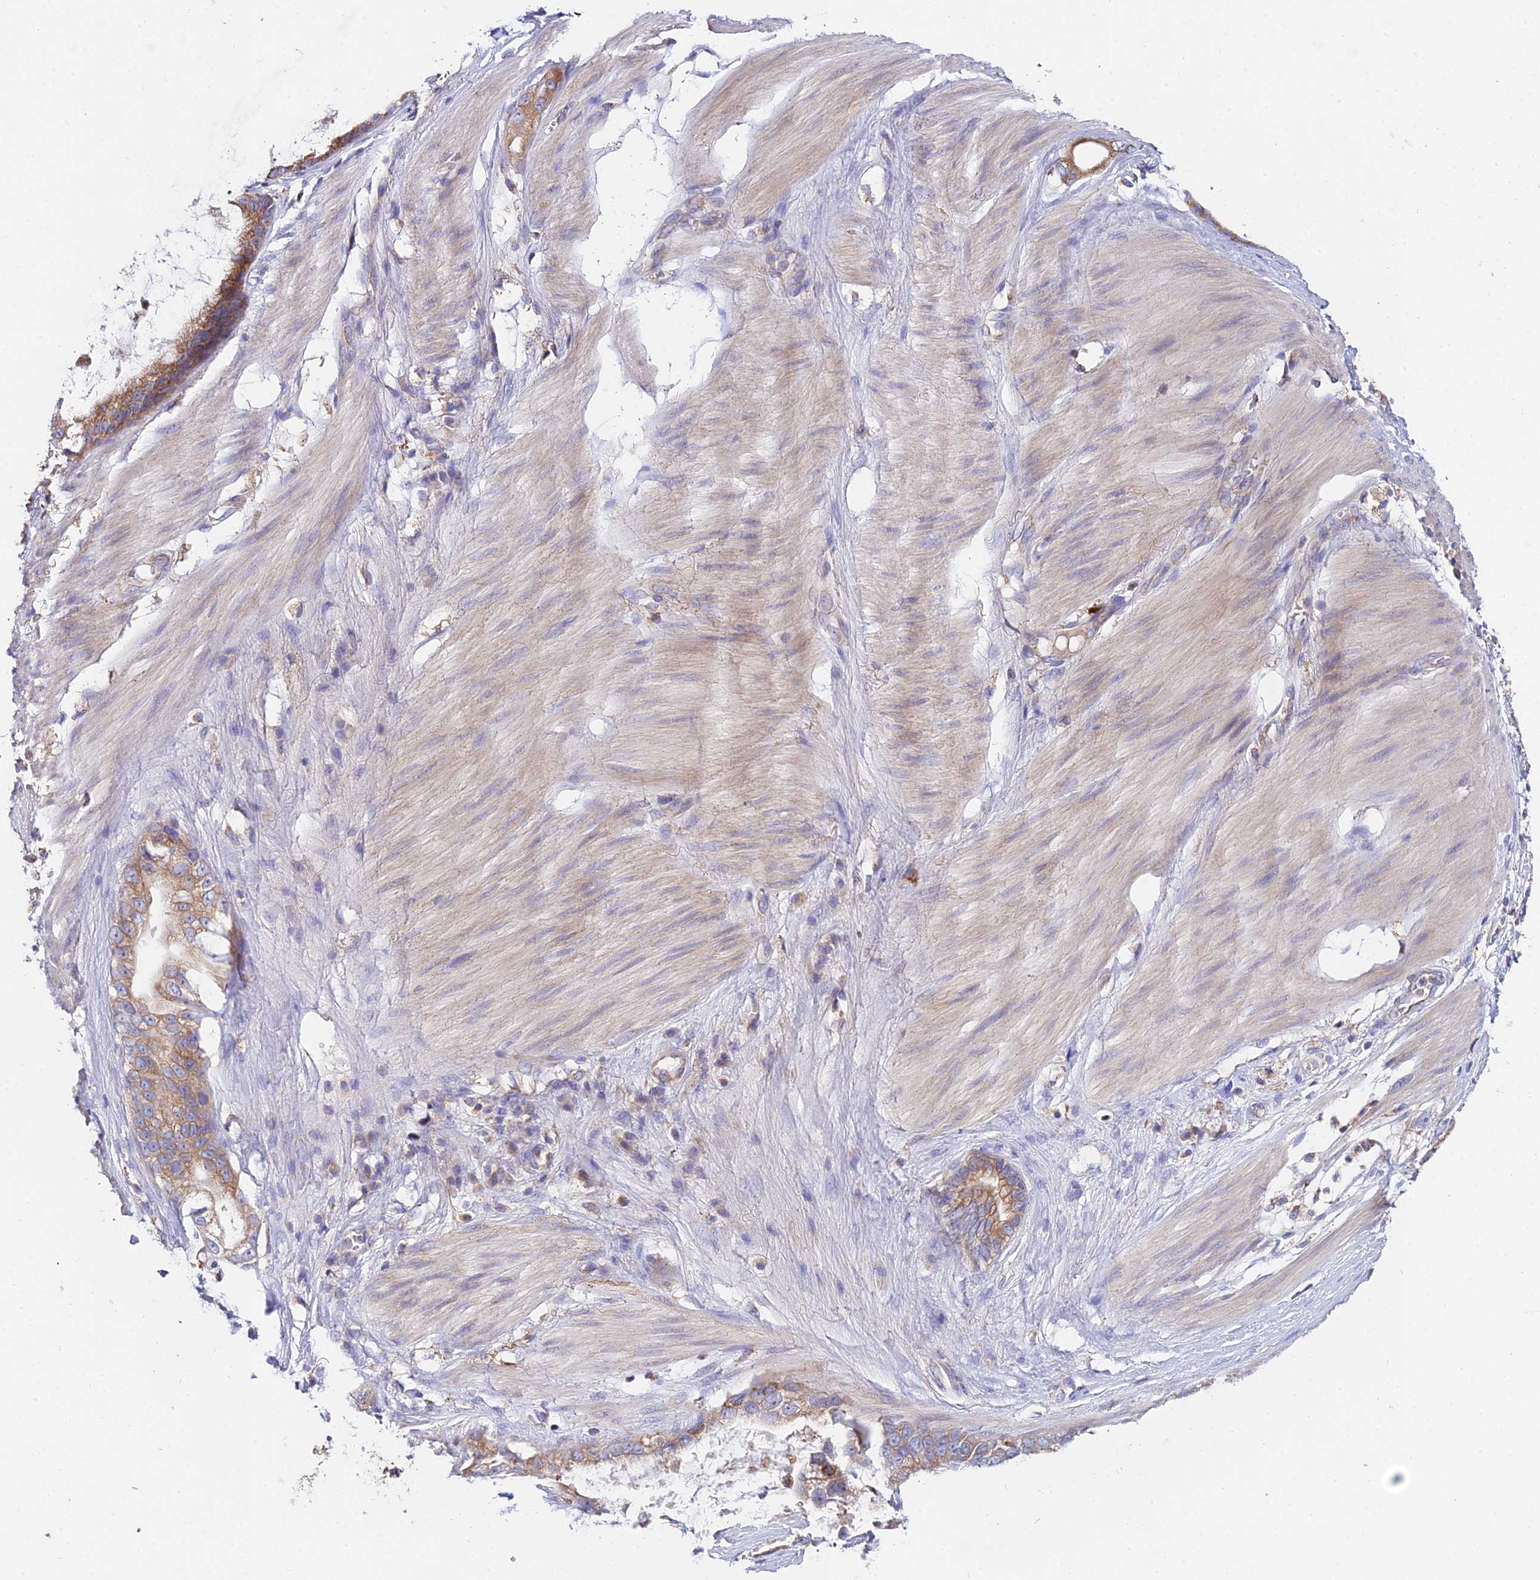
{"staining": {"intensity": "moderate", "quantity": ">75%", "location": "cytoplasmic/membranous"}, "tissue": "stomach cancer", "cell_type": "Tumor cells", "image_type": "cancer", "snomed": [{"axis": "morphology", "description": "Adenocarcinoma, NOS"}, {"axis": "topography", "description": "Stomach"}], "caption": "Protein expression analysis of stomach adenocarcinoma demonstrates moderate cytoplasmic/membranous staining in about >75% of tumor cells.", "gene": "NIPSNAP3A", "patient": {"sex": "male", "age": 55}}